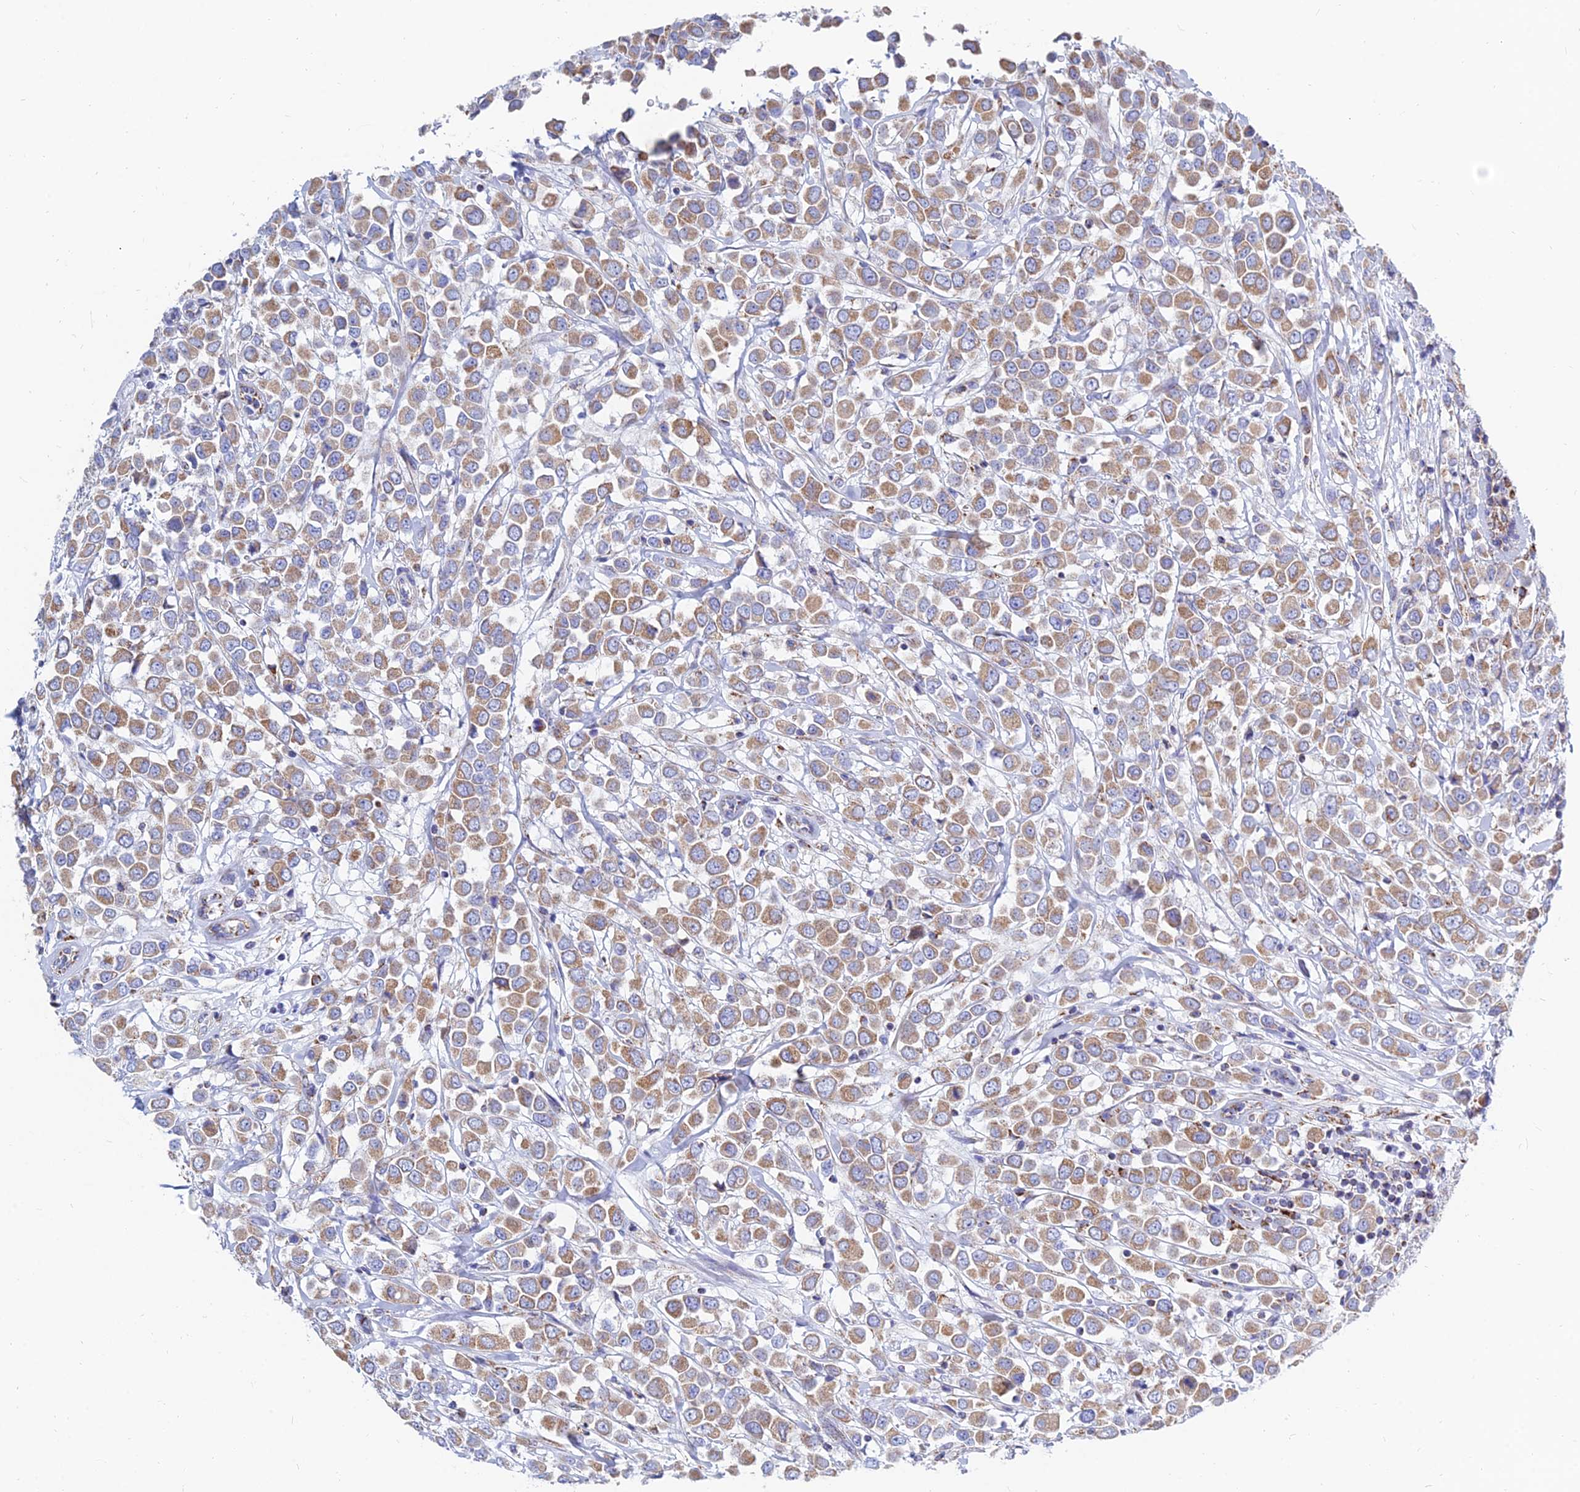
{"staining": {"intensity": "moderate", "quantity": ">75%", "location": "cytoplasmic/membranous"}, "tissue": "breast cancer", "cell_type": "Tumor cells", "image_type": "cancer", "snomed": [{"axis": "morphology", "description": "Duct carcinoma"}, {"axis": "topography", "description": "Breast"}], "caption": "Immunohistochemistry photomicrograph of neoplastic tissue: human infiltrating ductal carcinoma (breast) stained using immunohistochemistry (IHC) demonstrates medium levels of moderate protein expression localized specifically in the cytoplasmic/membranous of tumor cells, appearing as a cytoplasmic/membranous brown color.", "gene": "MGST1", "patient": {"sex": "female", "age": 61}}